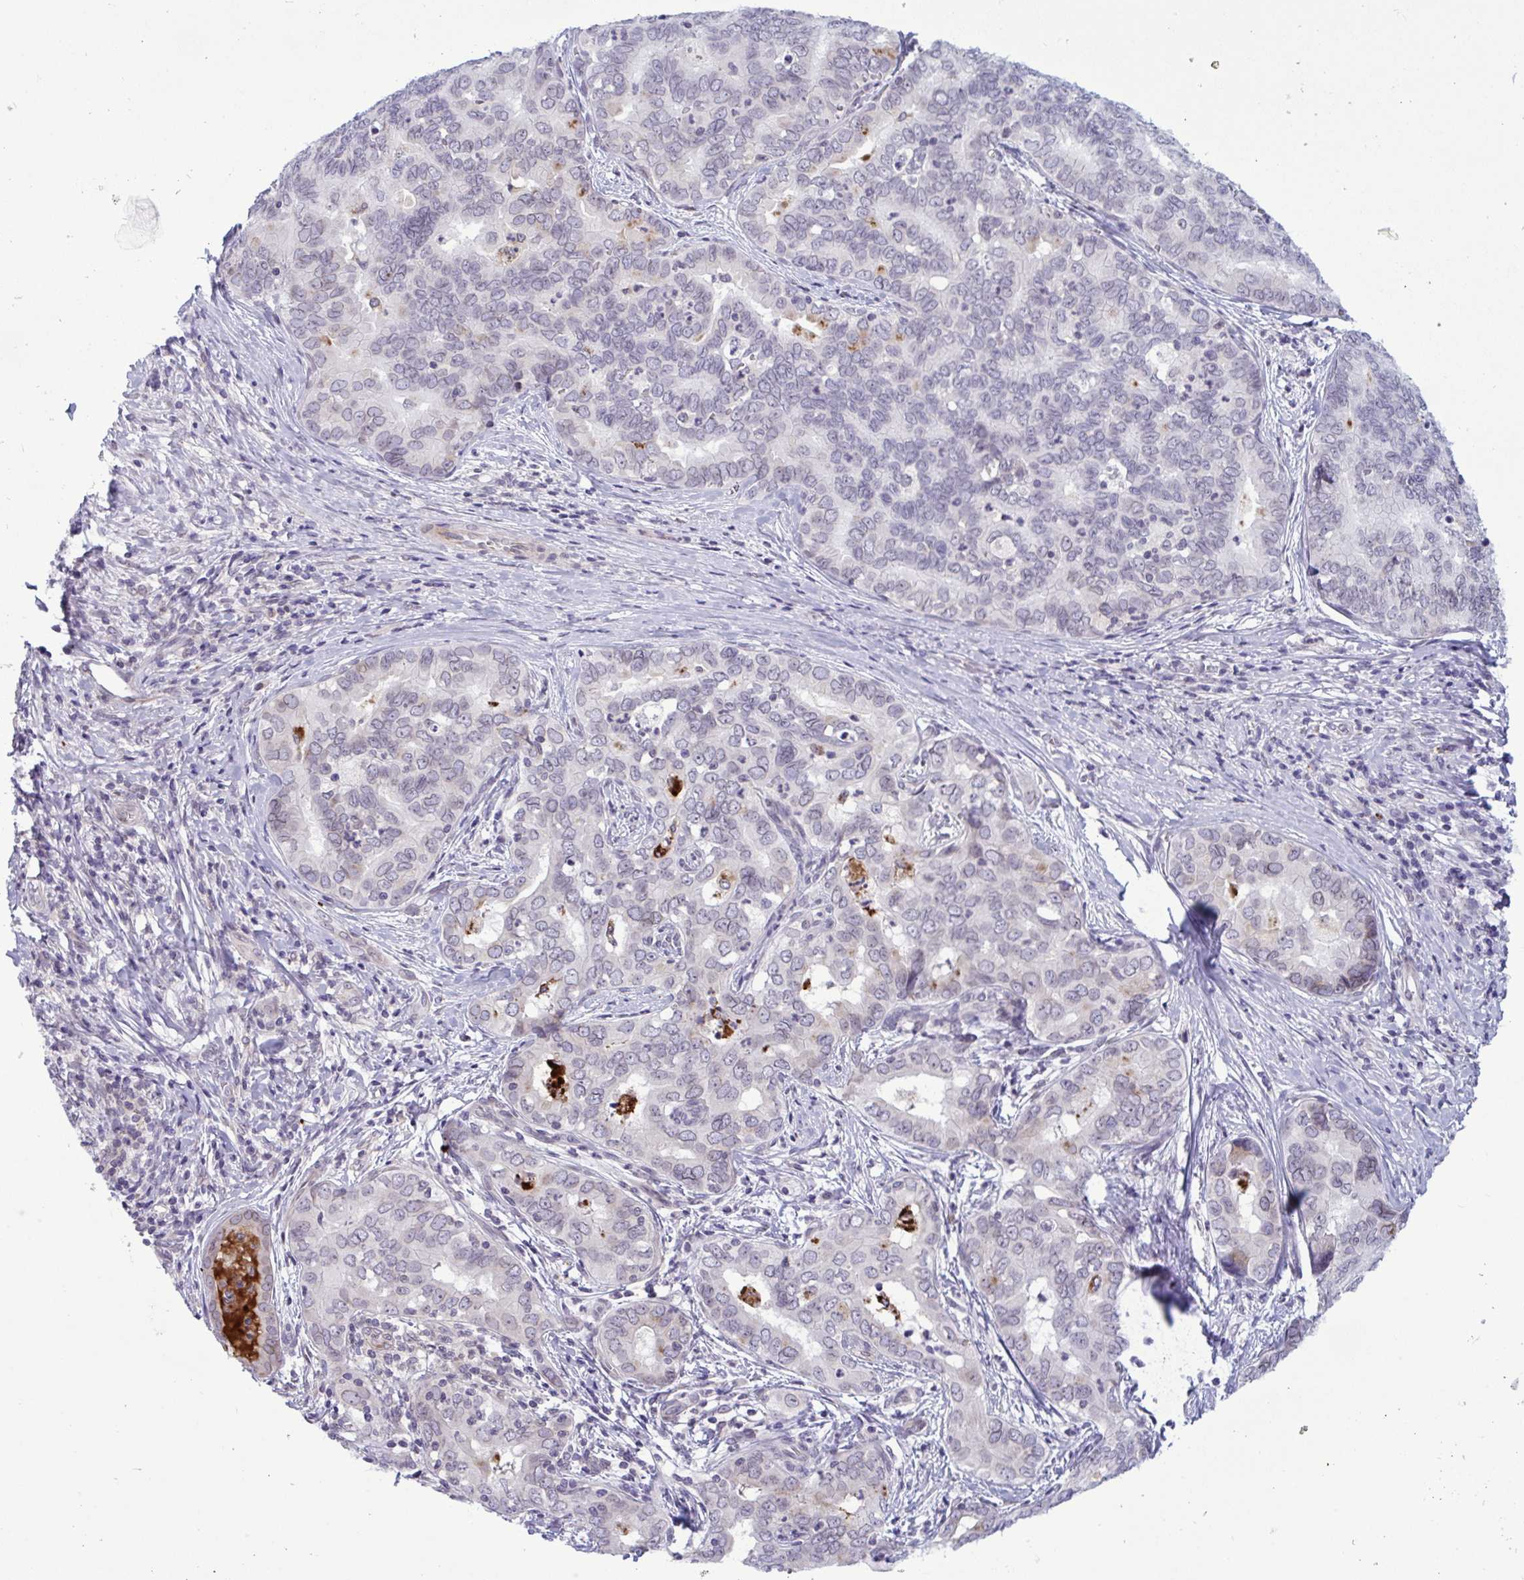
{"staining": {"intensity": "negative", "quantity": "none", "location": "none"}, "tissue": "liver cancer", "cell_type": "Tumor cells", "image_type": "cancer", "snomed": [{"axis": "morphology", "description": "Cholangiocarcinoma"}, {"axis": "topography", "description": "Liver"}], "caption": "High magnification brightfield microscopy of cholangiocarcinoma (liver) stained with DAB (brown) and counterstained with hematoxylin (blue): tumor cells show no significant expression. (Stains: DAB (3,3'-diaminobenzidine) immunohistochemistry with hematoxylin counter stain, Microscopy: brightfield microscopy at high magnification).", "gene": "DOCK11", "patient": {"sex": "female", "age": 64}}